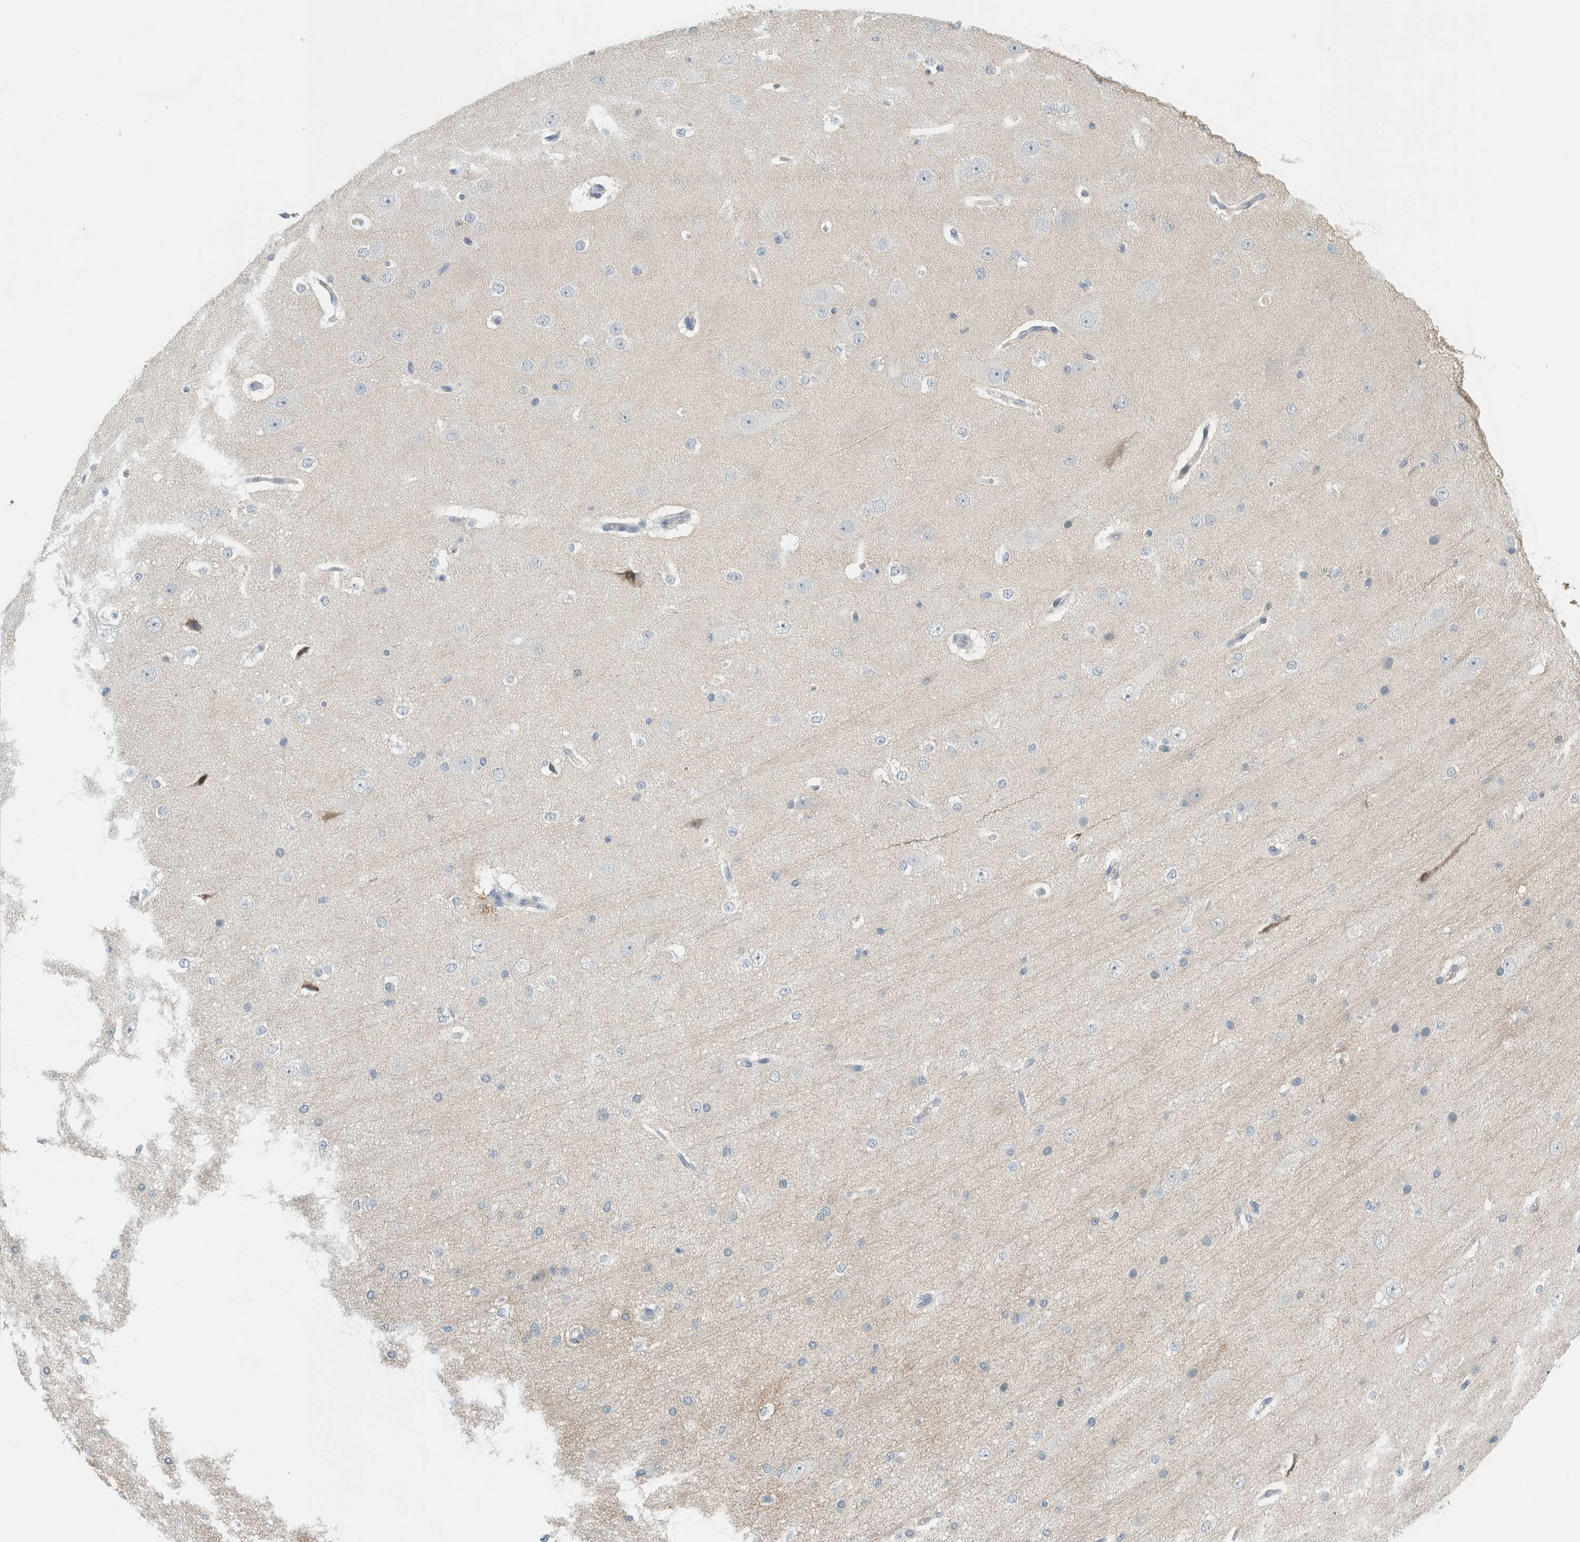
{"staining": {"intensity": "negative", "quantity": "none", "location": "none"}, "tissue": "cerebral cortex", "cell_type": "Endothelial cells", "image_type": "normal", "snomed": [{"axis": "morphology", "description": "Normal tissue, NOS"}, {"axis": "morphology", "description": "Developmental malformation"}, {"axis": "topography", "description": "Cerebral cortex"}], "caption": "DAB (3,3'-diaminobenzidine) immunohistochemical staining of unremarkable cerebral cortex shows no significant staining in endothelial cells.", "gene": "ERCC6L2", "patient": {"sex": "female", "age": 30}}